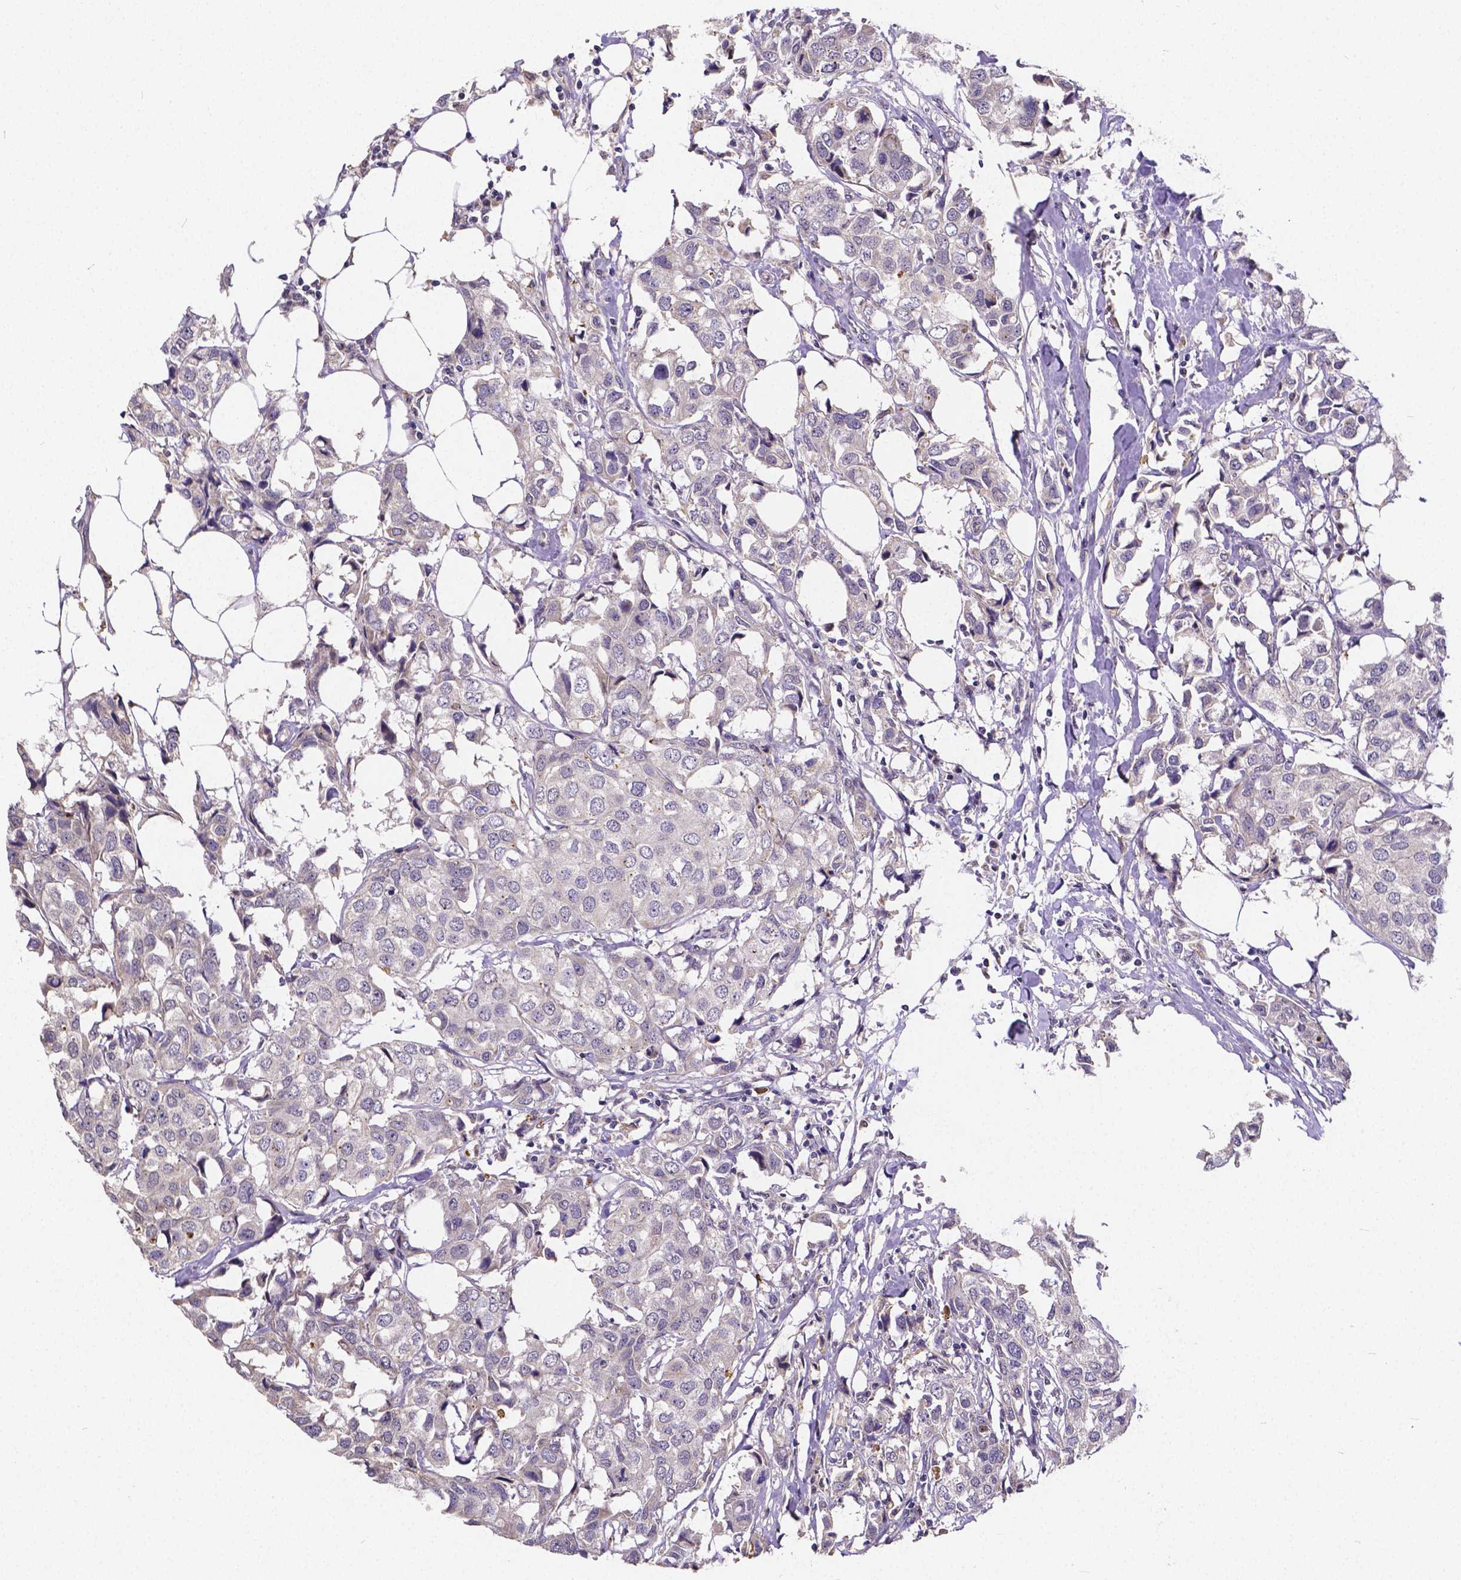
{"staining": {"intensity": "negative", "quantity": "none", "location": "none"}, "tissue": "breast cancer", "cell_type": "Tumor cells", "image_type": "cancer", "snomed": [{"axis": "morphology", "description": "Duct carcinoma"}, {"axis": "topography", "description": "Breast"}], "caption": "Invasive ductal carcinoma (breast) was stained to show a protein in brown. There is no significant expression in tumor cells.", "gene": "CTNNA2", "patient": {"sex": "female", "age": 80}}